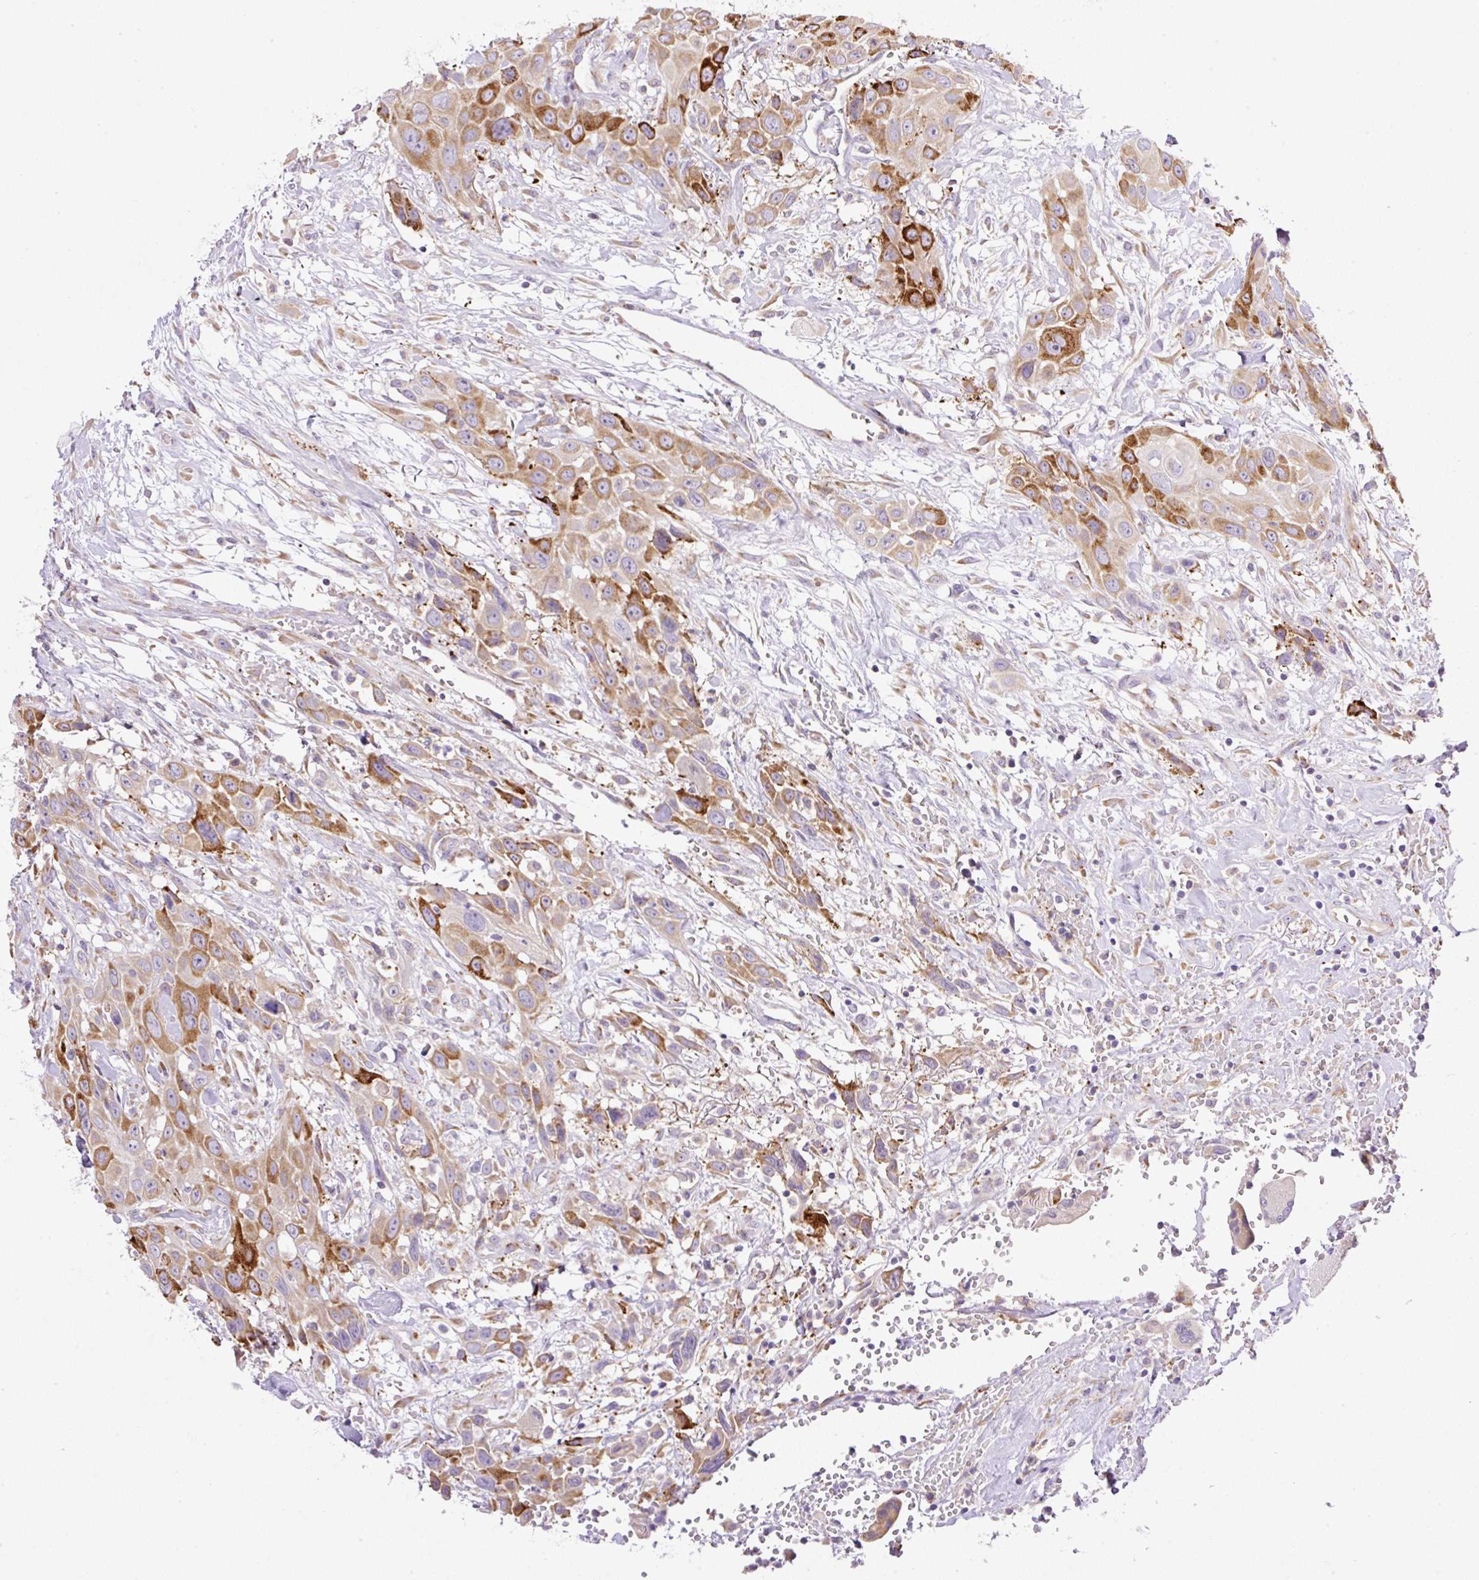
{"staining": {"intensity": "strong", "quantity": "25%-75%", "location": "cytoplasmic/membranous"}, "tissue": "head and neck cancer", "cell_type": "Tumor cells", "image_type": "cancer", "snomed": [{"axis": "morphology", "description": "Squamous cell carcinoma, NOS"}, {"axis": "topography", "description": "Head-Neck"}], "caption": "An image showing strong cytoplasmic/membranous positivity in about 25%-75% of tumor cells in head and neck squamous cell carcinoma, as visualized by brown immunohistochemical staining.", "gene": "POFUT1", "patient": {"sex": "male", "age": 81}}